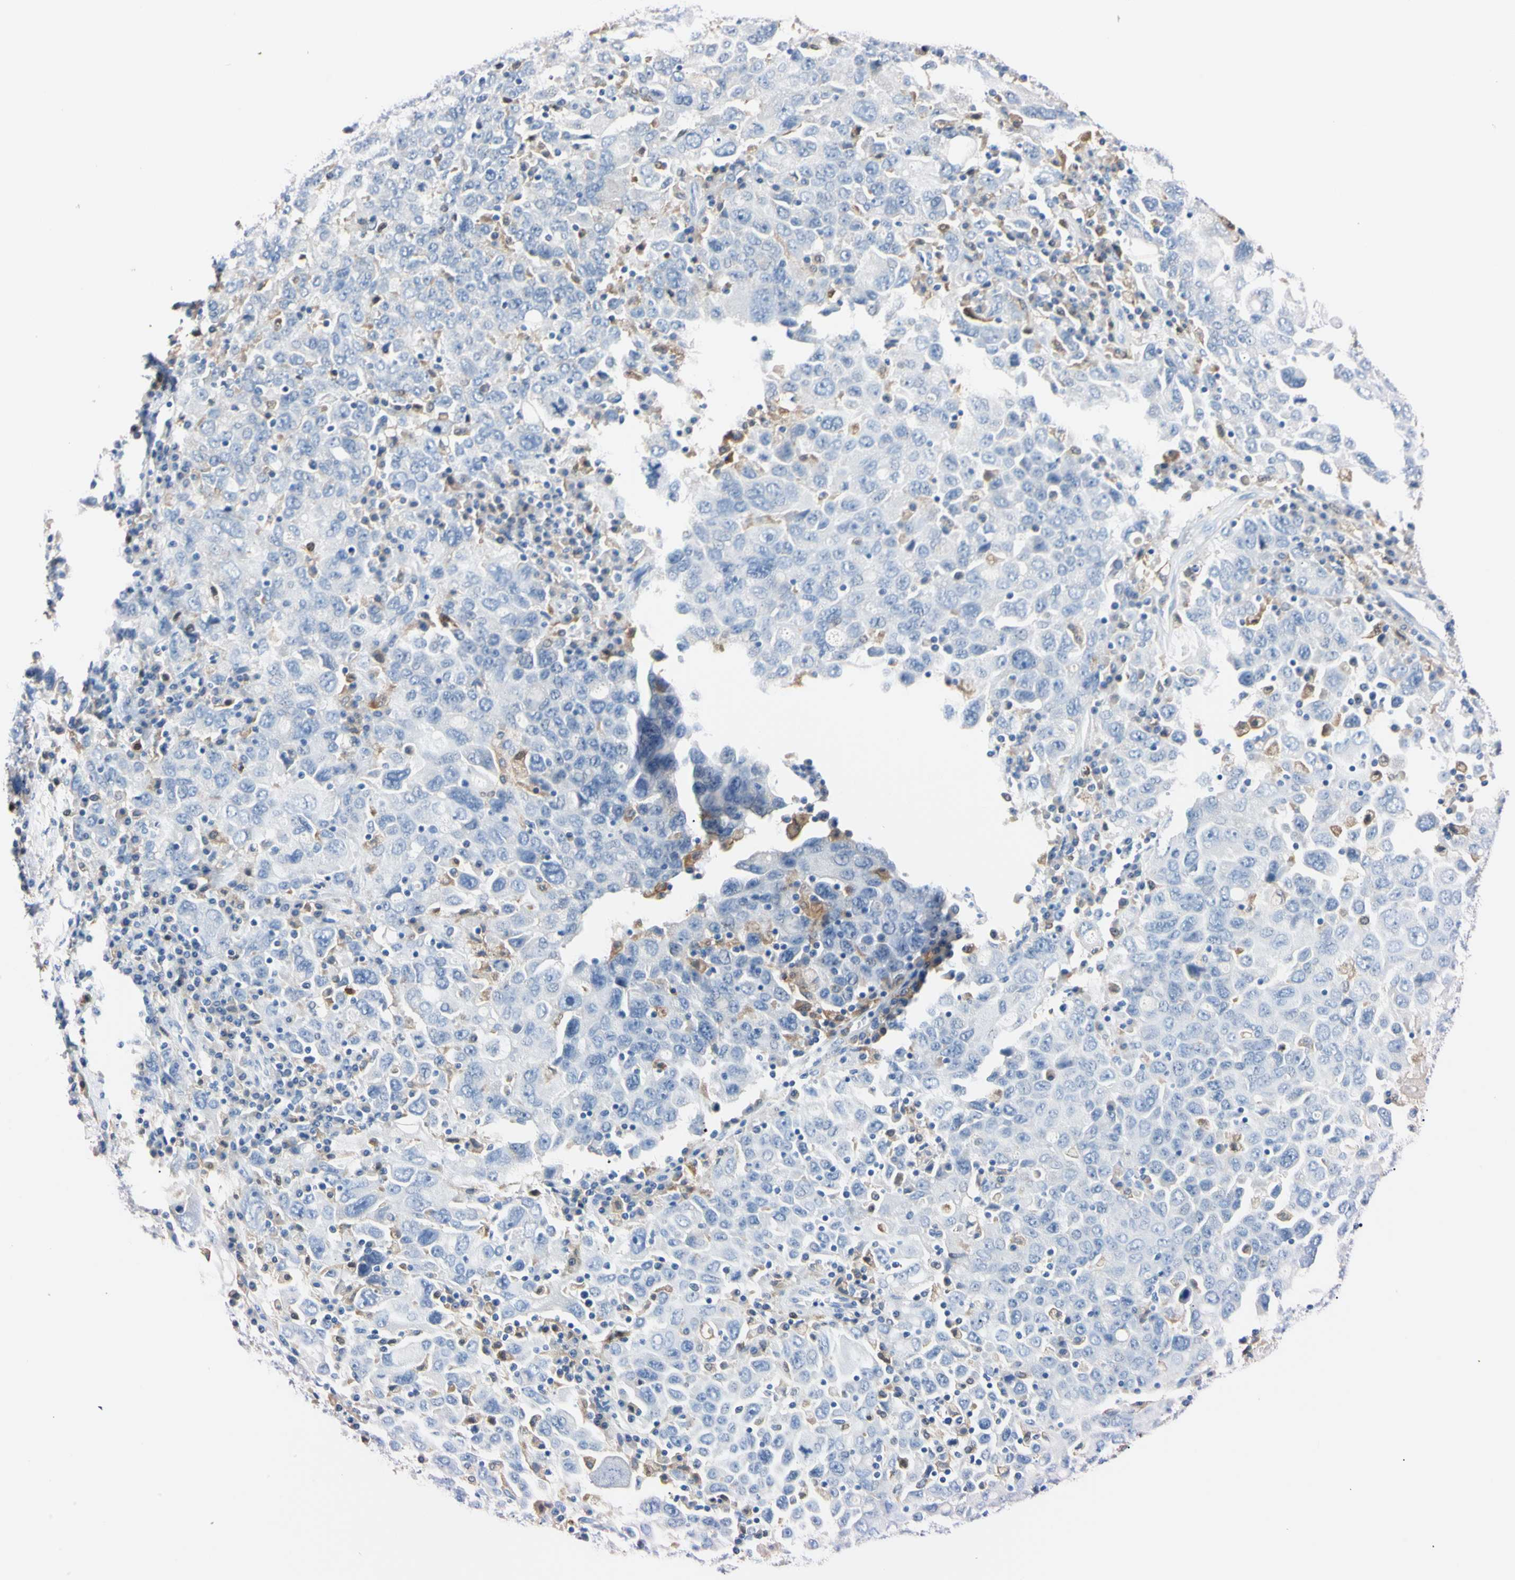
{"staining": {"intensity": "negative", "quantity": "none", "location": "none"}, "tissue": "ovarian cancer", "cell_type": "Tumor cells", "image_type": "cancer", "snomed": [{"axis": "morphology", "description": "Carcinoma, endometroid"}, {"axis": "topography", "description": "Ovary"}], "caption": "A high-resolution histopathology image shows immunohistochemistry (IHC) staining of ovarian cancer (endometroid carcinoma), which reveals no significant staining in tumor cells.", "gene": "NCF4", "patient": {"sex": "female", "age": 62}}